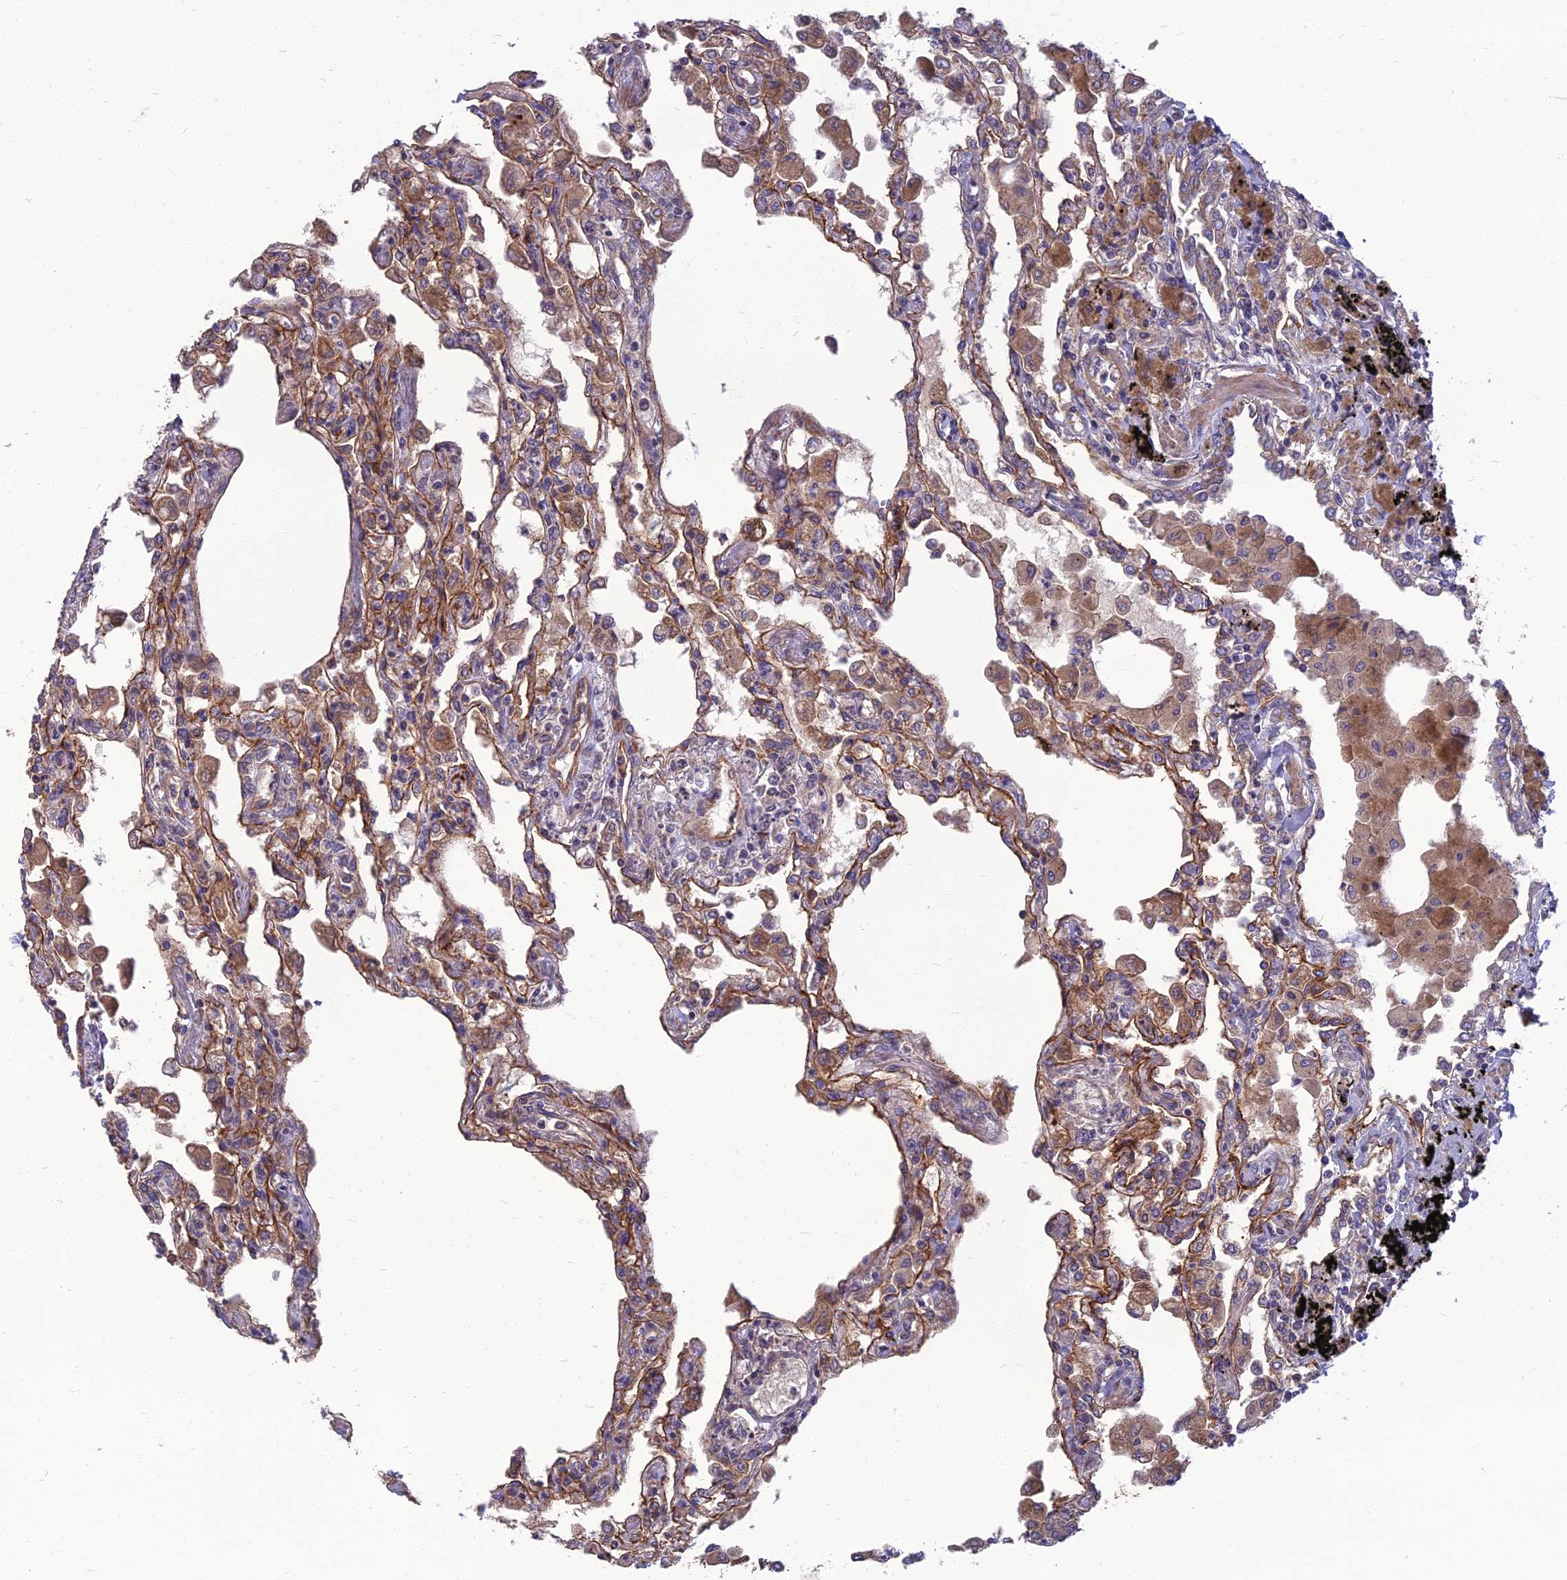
{"staining": {"intensity": "moderate", "quantity": "25%-75%", "location": "cytoplasmic/membranous"}, "tissue": "lung", "cell_type": "Alveolar cells", "image_type": "normal", "snomed": [{"axis": "morphology", "description": "Normal tissue, NOS"}, {"axis": "topography", "description": "Bronchus"}, {"axis": "topography", "description": "Lung"}], "caption": "Benign lung reveals moderate cytoplasmic/membranous staining in approximately 25%-75% of alveolar cells, visualized by immunohistochemistry. The staining was performed using DAB, with brown indicating positive protein expression. Nuclei are stained blue with hematoxylin.", "gene": "WDR24", "patient": {"sex": "female", "age": 49}}